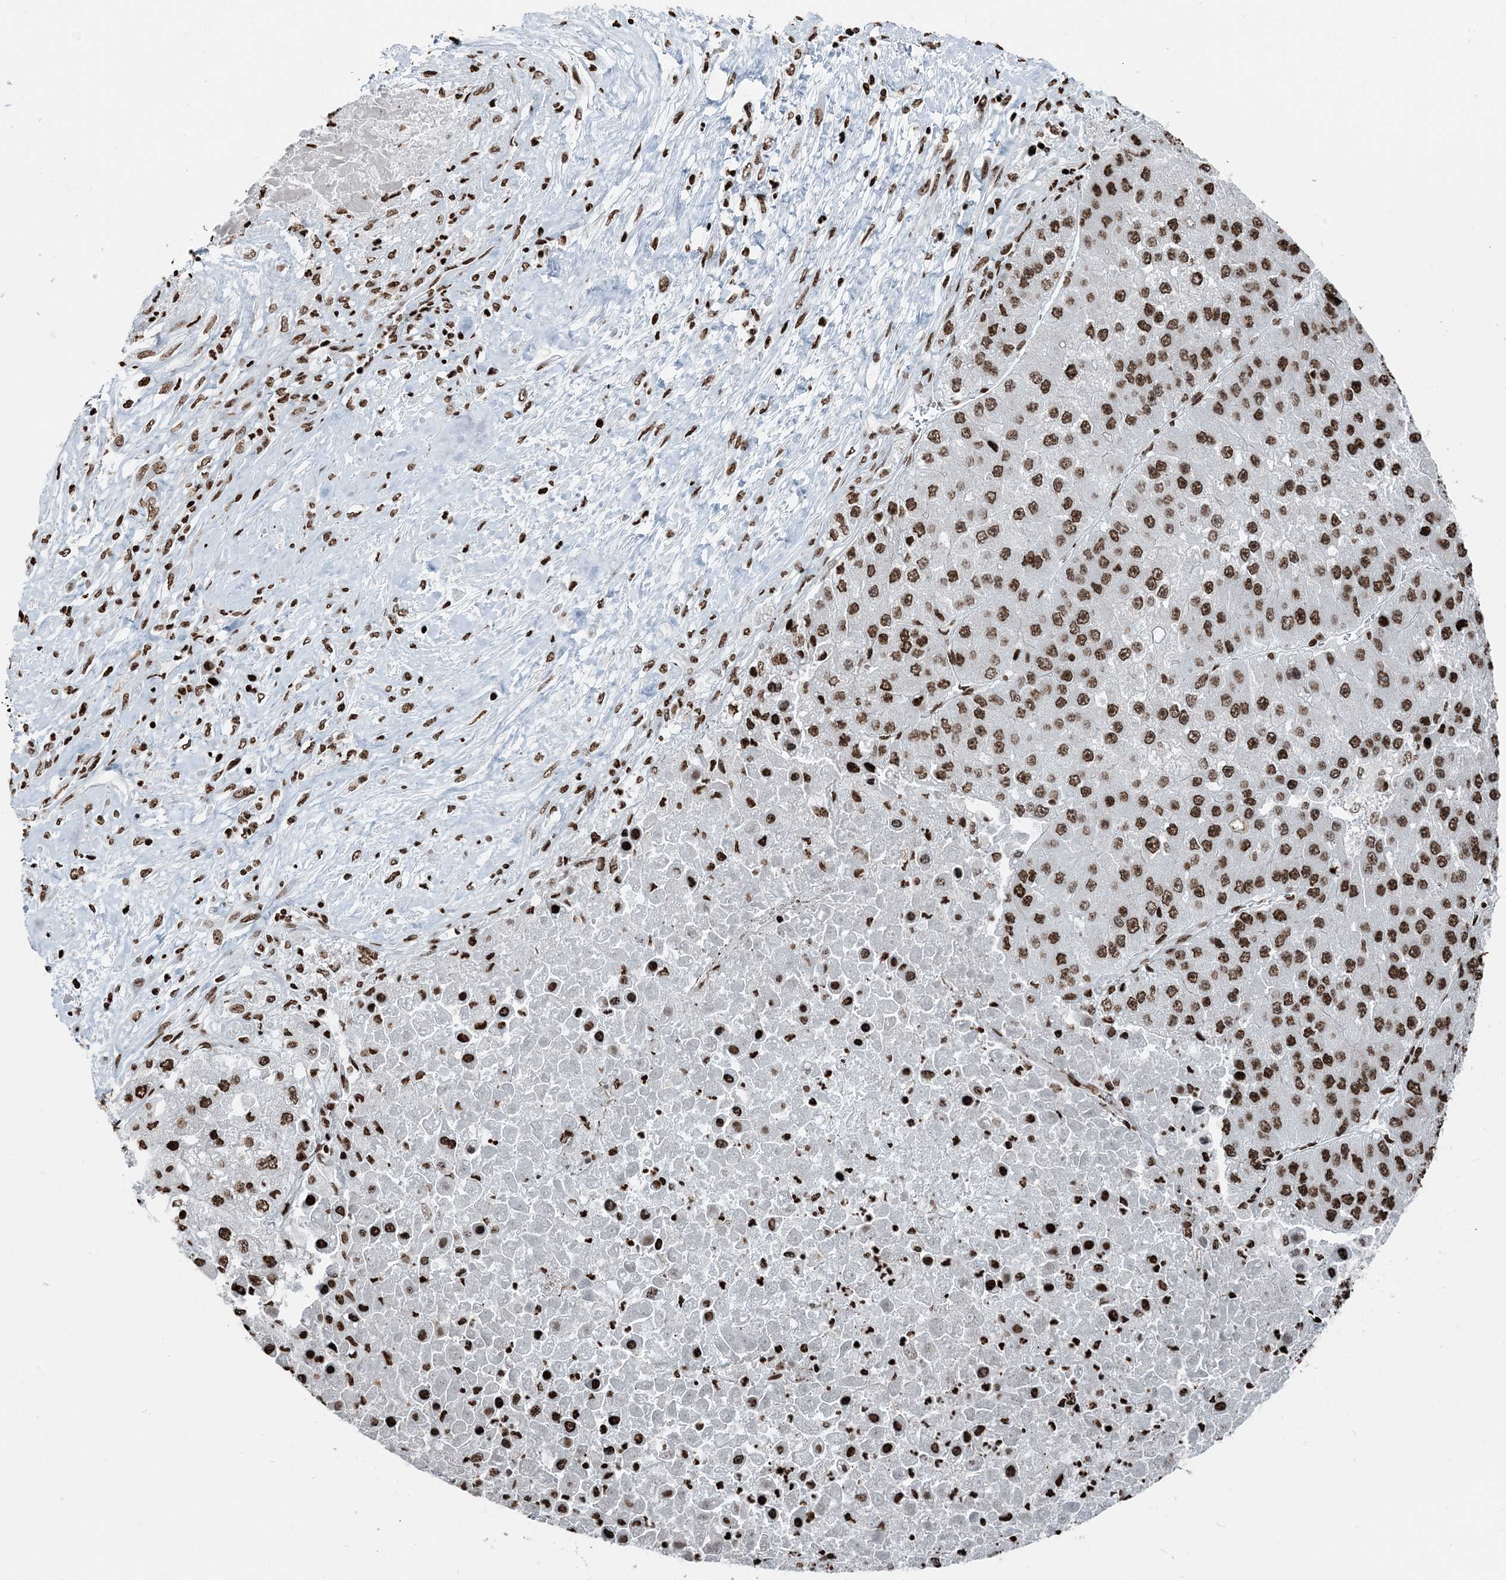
{"staining": {"intensity": "moderate", "quantity": ">75%", "location": "nuclear"}, "tissue": "liver cancer", "cell_type": "Tumor cells", "image_type": "cancer", "snomed": [{"axis": "morphology", "description": "Carcinoma, Hepatocellular, NOS"}, {"axis": "topography", "description": "Liver"}], "caption": "Immunohistochemistry staining of liver hepatocellular carcinoma, which displays medium levels of moderate nuclear positivity in about >75% of tumor cells indicating moderate nuclear protein positivity. The staining was performed using DAB (3,3'-diaminobenzidine) (brown) for protein detection and nuclei were counterstained in hematoxylin (blue).", "gene": "H3-3B", "patient": {"sex": "female", "age": 73}}